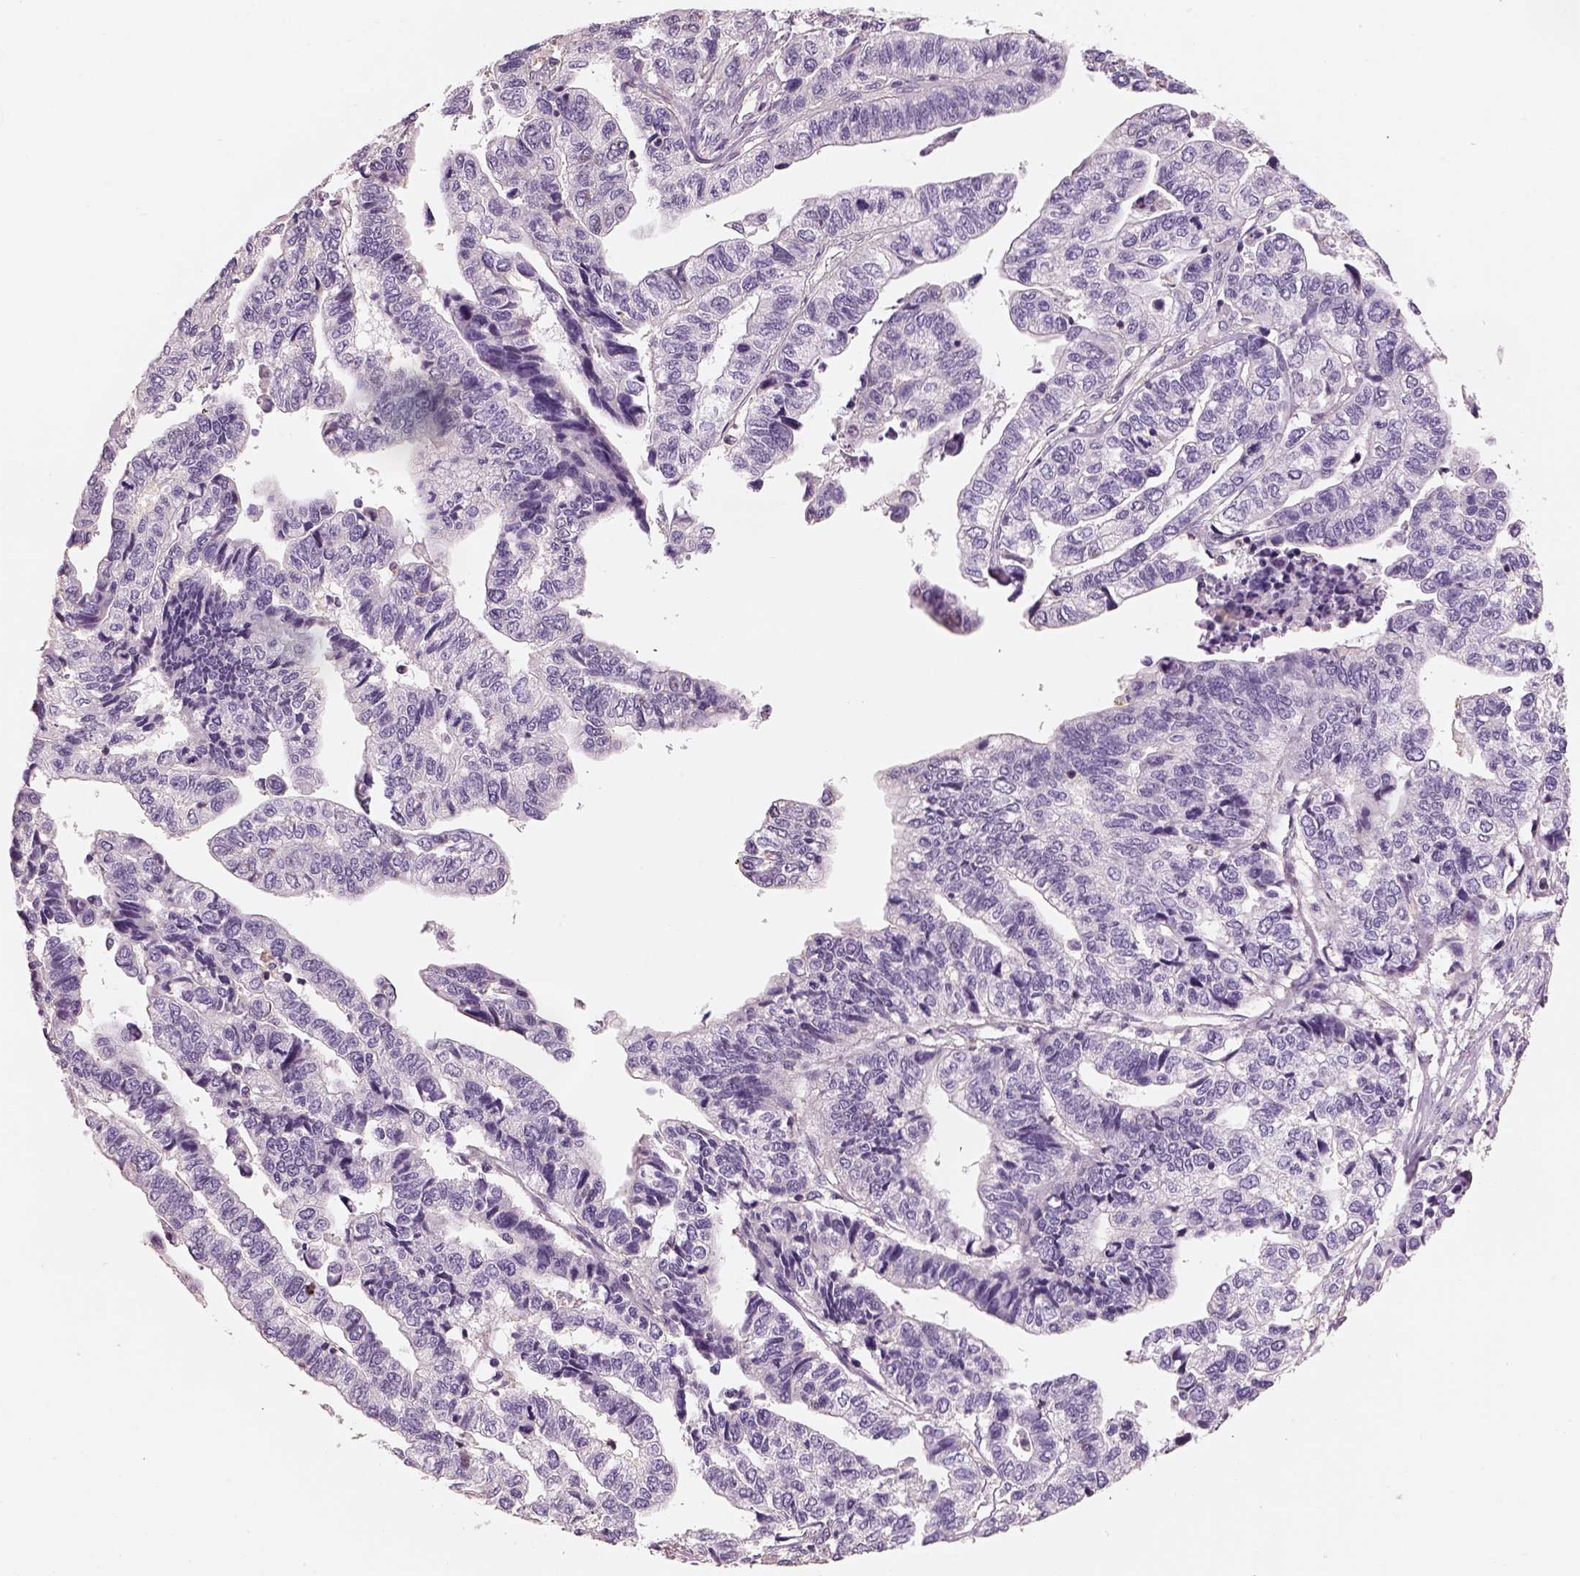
{"staining": {"intensity": "negative", "quantity": "none", "location": "none"}, "tissue": "stomach cancer", "cell_type": "Tumor cells", "image_type": "cancer", "snomed": [{"axis": "morphology", "description": "Adenocarcinoma, NOS"}, {"axis": "topography", "description": "Stomach, upper"}], "caption": "A micrograph of stomach adenocarcinoma stained for a protein exhibits no brown staining in tumor cells.", "gene": "OTUD6A", "patient": {"sex": "female", "age": 67}}